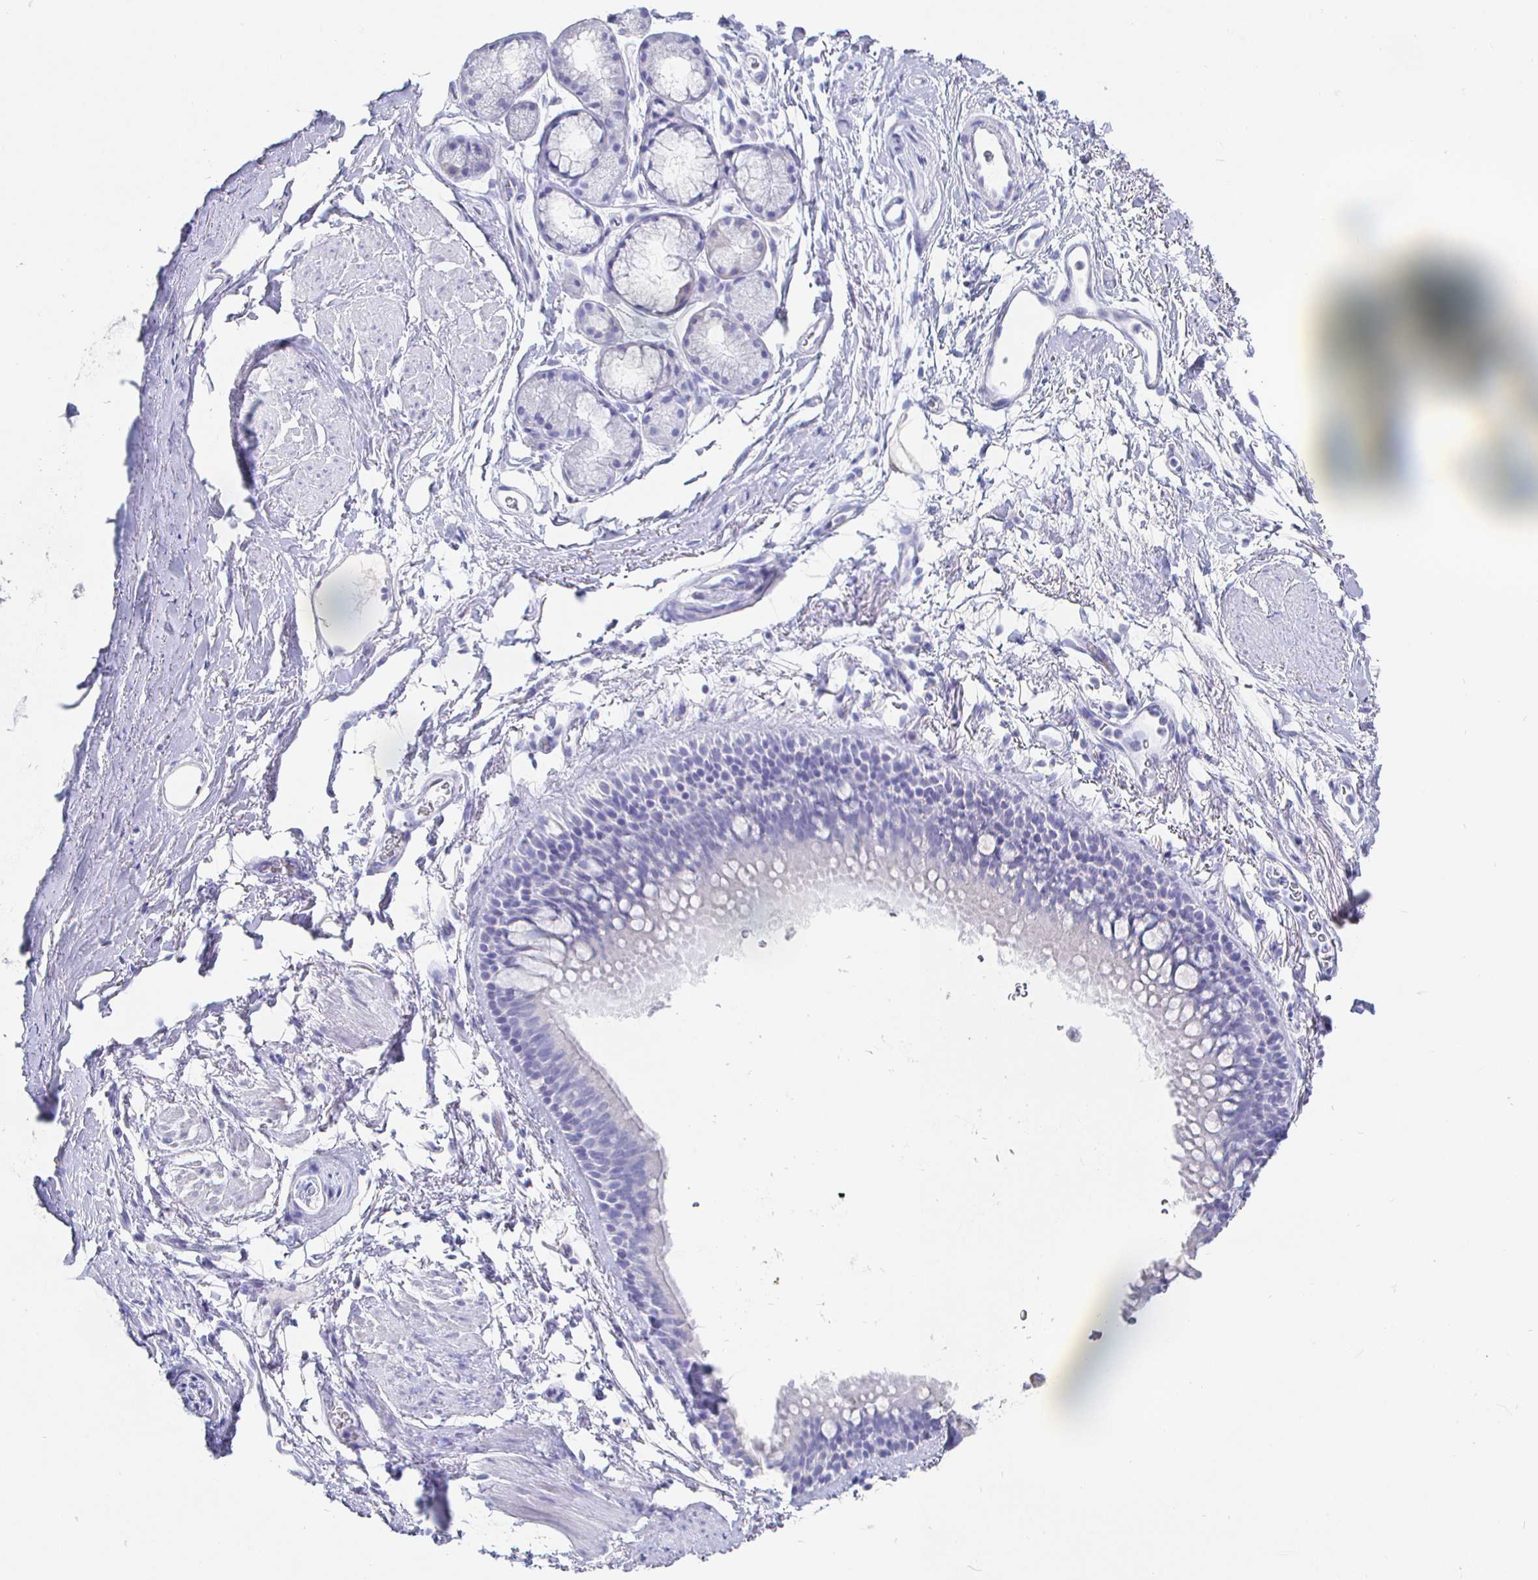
{"staining": {"intensity": "negative", "quantity": "none", "location": "none"}, "tissue": "adipose tissue", "cell_type": "Adipocytes", "image_type": "normal", "snomed": [{"axis": "morphology", "description": "Normal tissue, NOS"}, {"axis": "topography", "description": "Lymph node"}, {"axis": "topography", "description": "Cartilage tissue"}, {"axis": "topography", "description": "Bronchus"}], "caption": "High power microscopy image of an IHC micrograph of unremarkable adipose tissue, revealing no significant staining in adipocytes.", "gene": "CLCA1", "patient": {"sex": "female", "age": 70}}